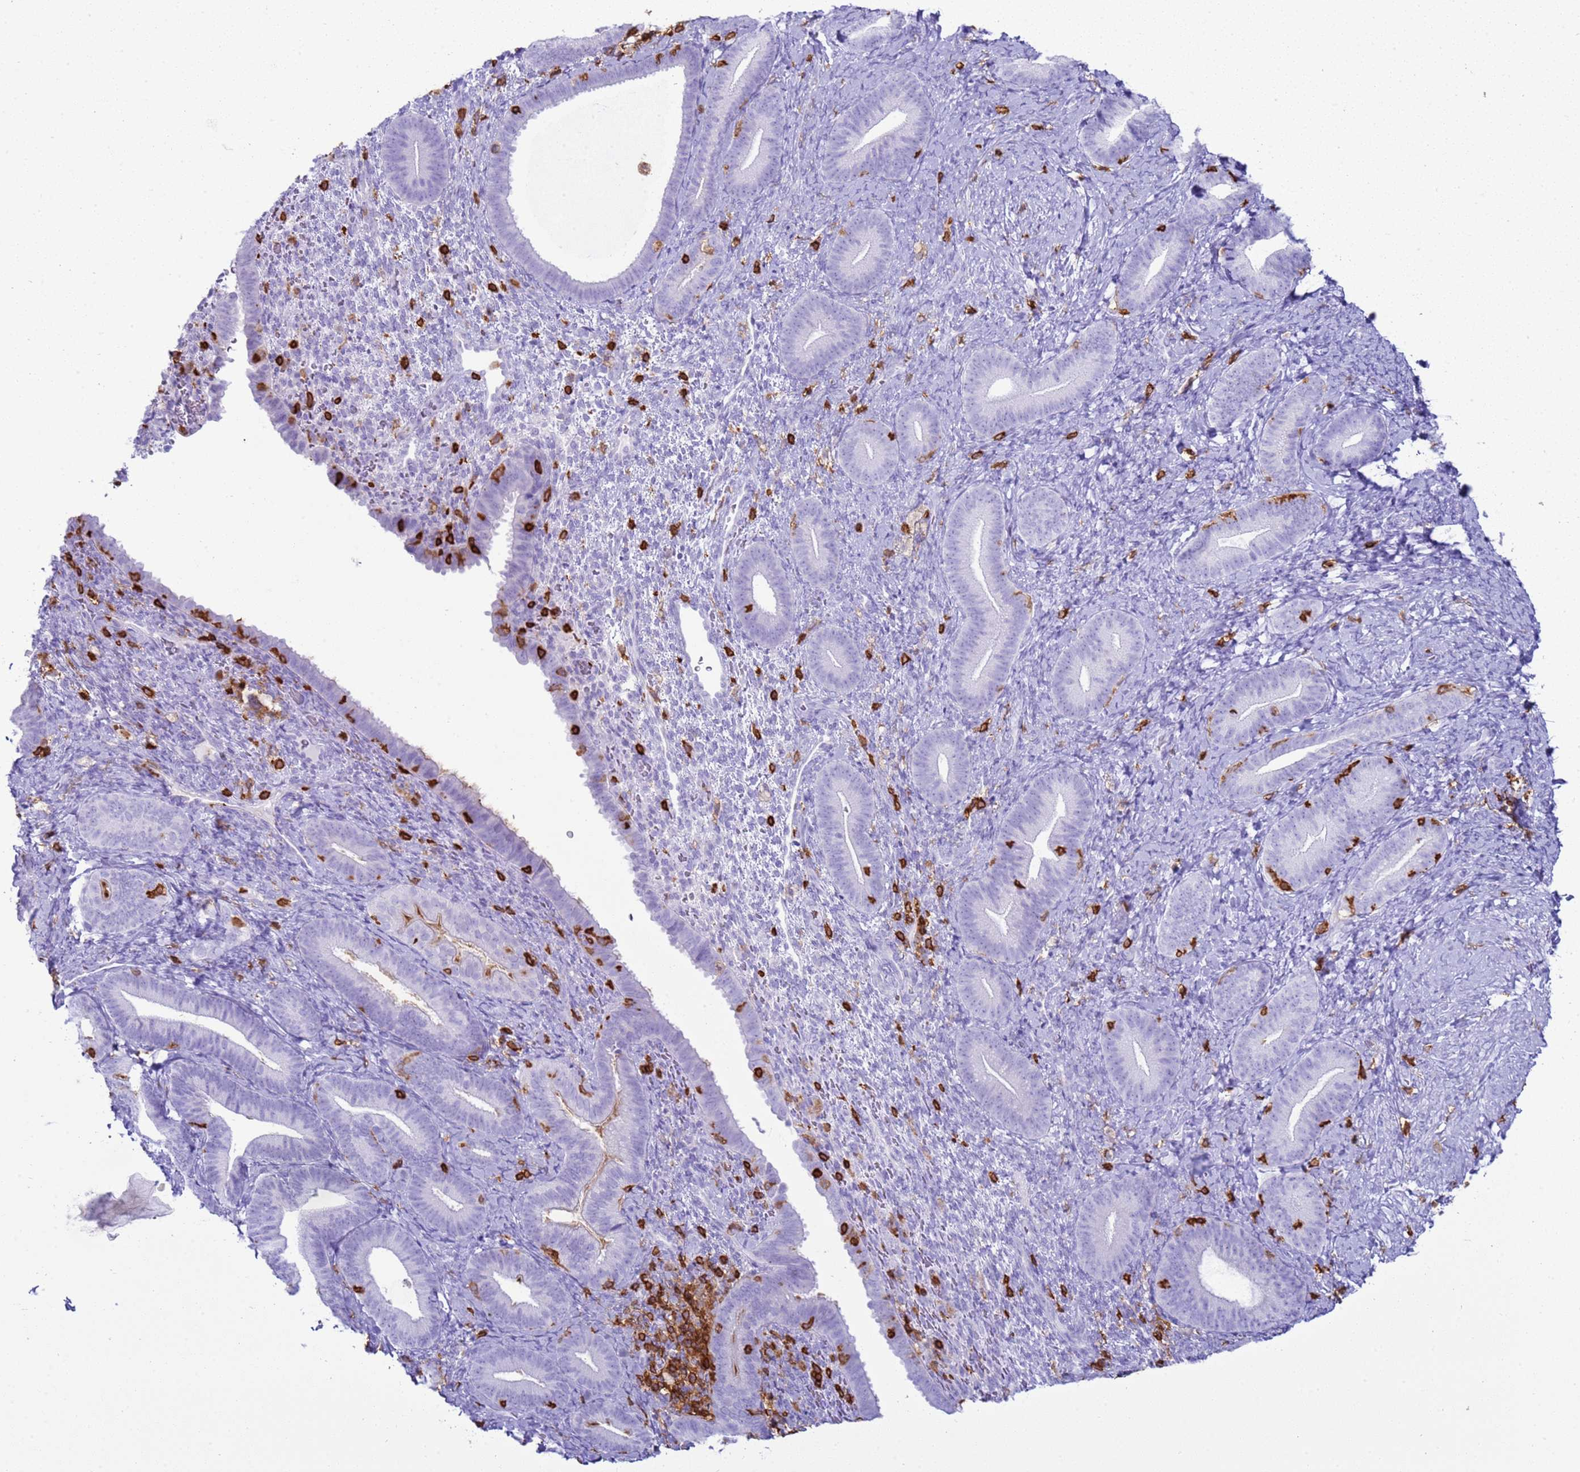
{"staining": {"intensity": "negative", "quantity": "none", "location": "none"}, "tissue": "endometrium", "cell_type": "Cells in endometrial stroma", "image_type": "normal", "snomed": [{"axis": "morphology", "description": "Normal tissue, NOS"}, {"axis": "topography", "description": "Endometrium"}], "caption": "This is an IHC image of unremarkable endometrium. There is no positivity in cells in endometrial stroma.", "gene": "IRF5", "patient": {"sex": "female", "age": 65}}